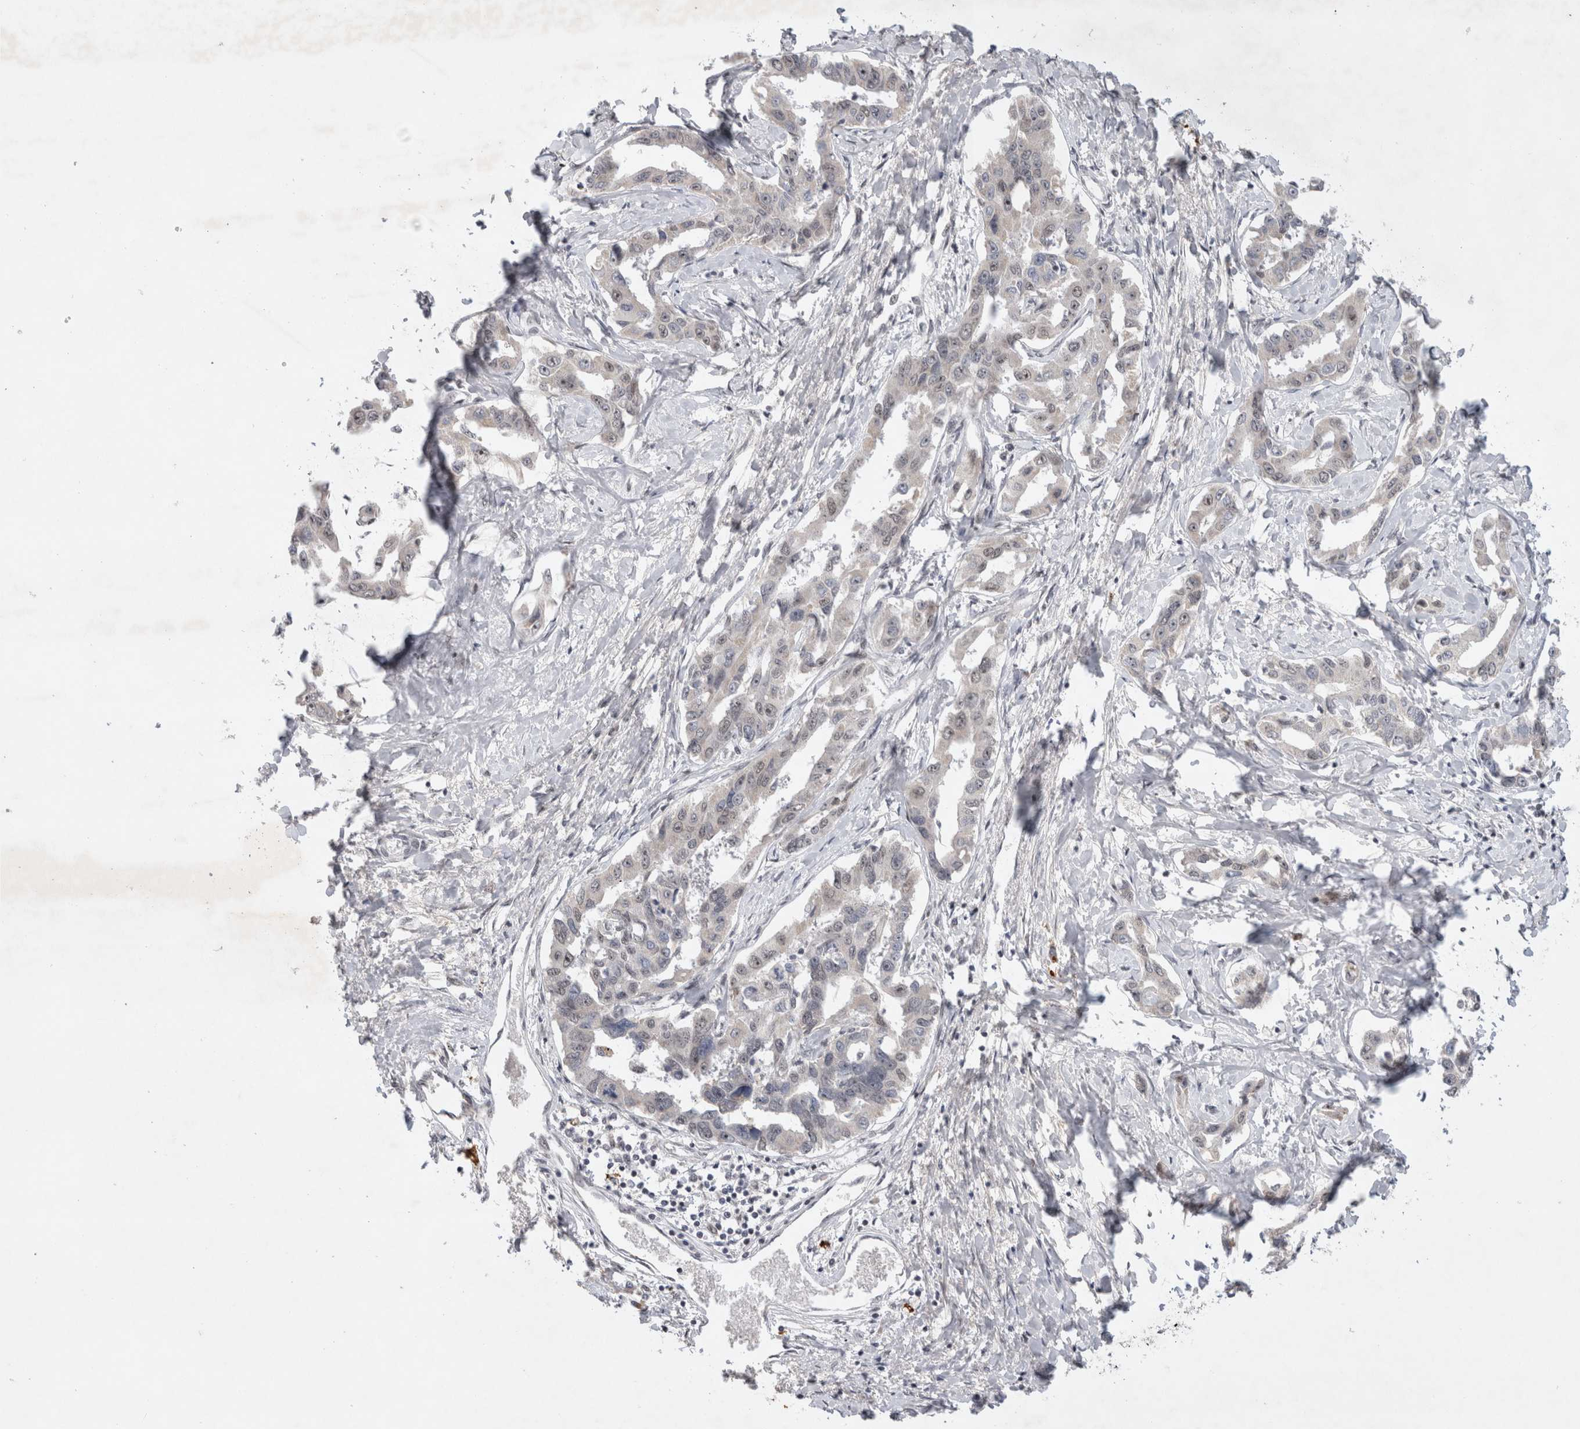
{"staining": {"intensity": "negative", "quantity": "none", "location": "none"}, "tissue": "liver cancer", "cell_type": "Tumor cells", "image_type": "cancer", "snomed": [{"axis": "morphology", "description": "Cholangiocarcinoma"}, {"axis": "topography", "description": "Liver"}], "caption": "Tumor cells are negative for brown protein staining in cholangiocarcinoma (liver).", "gene": "HESX1", "patient": {"sex": "male", "age": 59}}